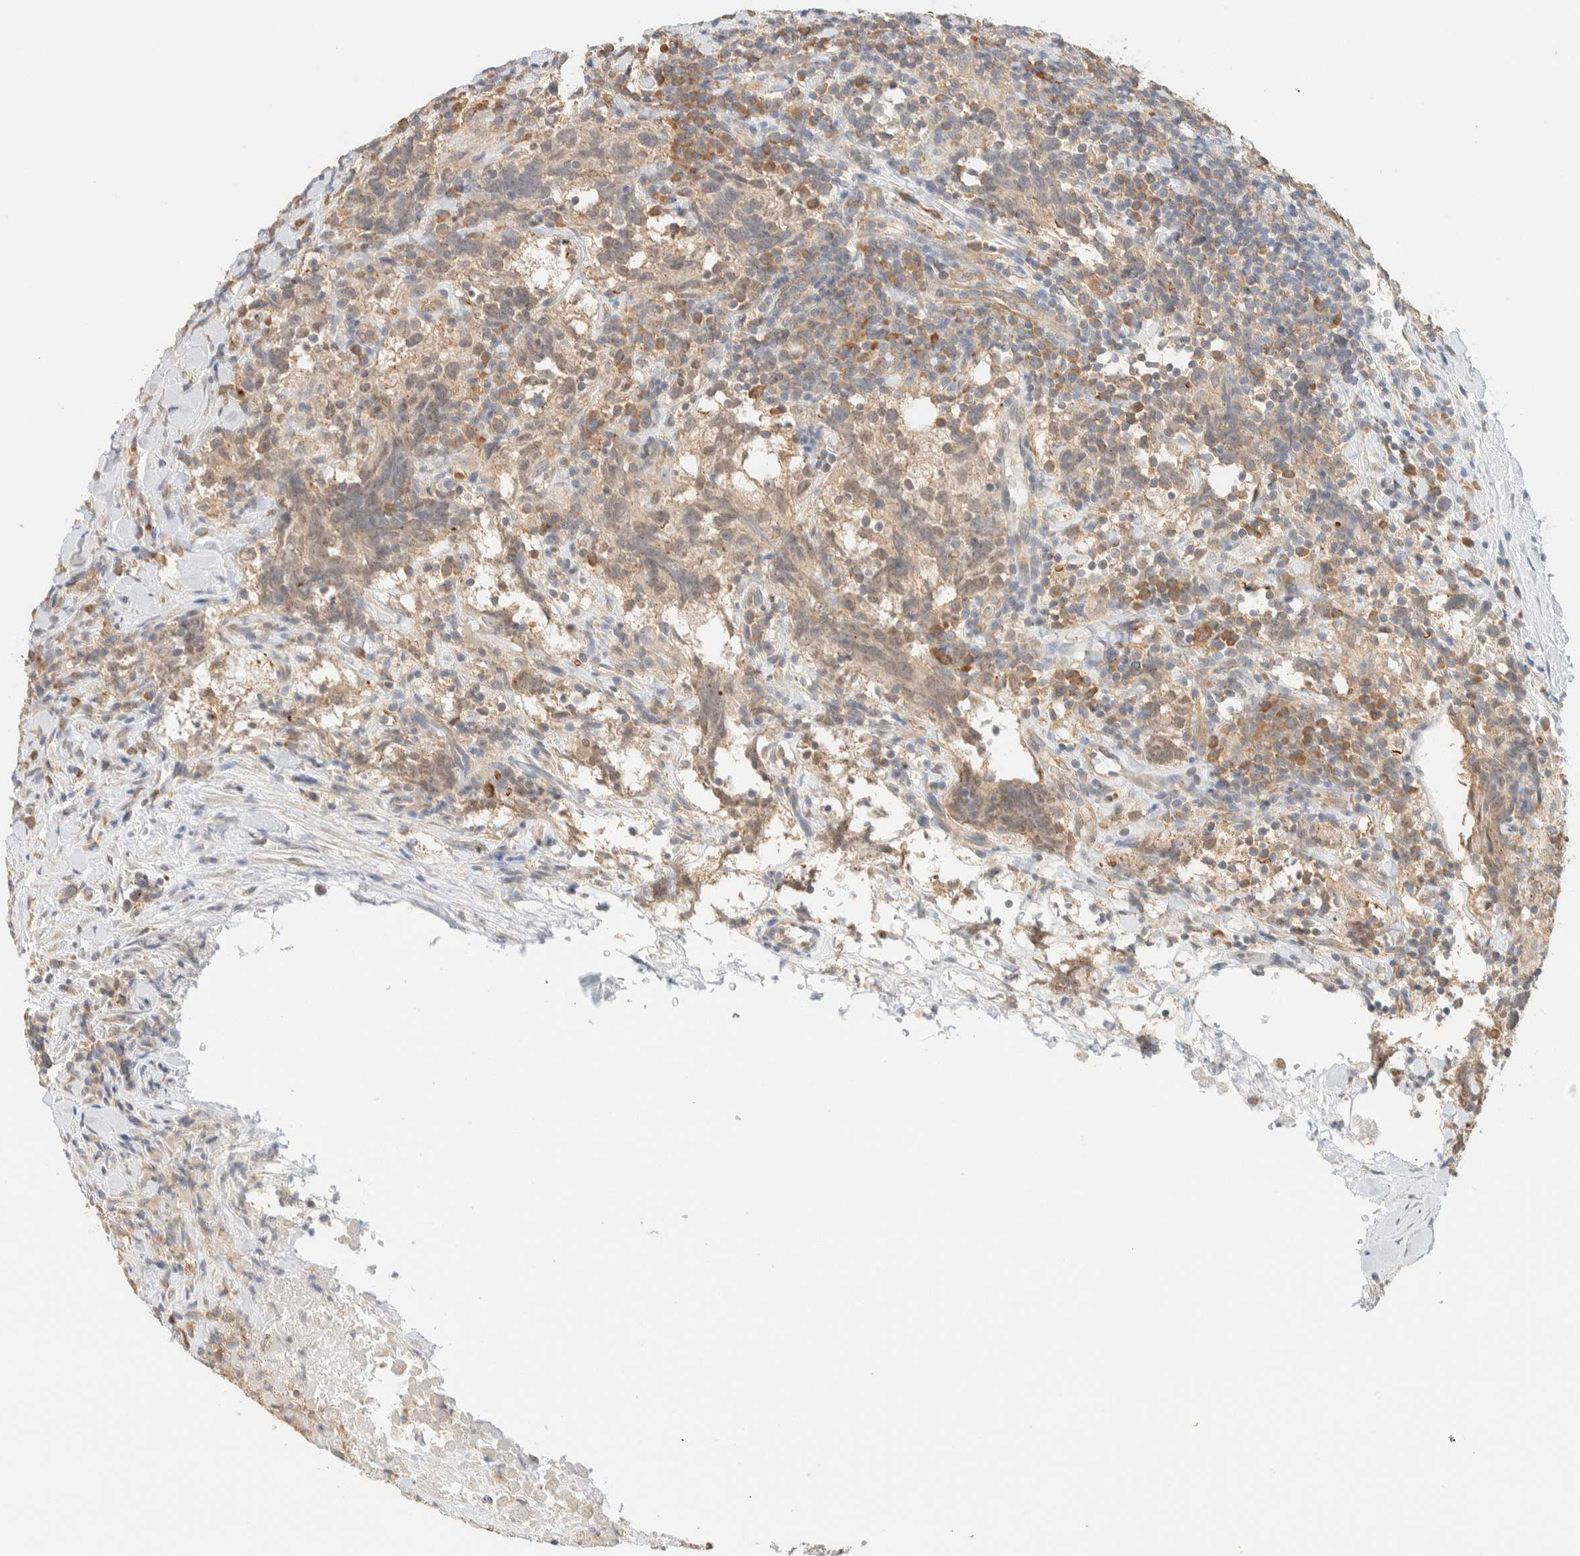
{"staining": {"intensity": "weak", "quantity": ">75%", "location": "cytoplasmic/membranous"}, "tissue": "testis cancer", "cell_type": "Tumor cells", "image_type": "cancer", "snomed": [{"axis": "morphology", "description": "Seminoma, NOS"}, {"axis": "morphology", "description": "Carcinoma, Embryonal, NOS"}, {"axis": "topography", "description": "Testis"}], "caption": "Embryonal carcinoma (testis) was stained to show a protein in brown. There is low levels of weak cytoplasmic/membranous expression in approximately >75% of tumor cells. (DAB (3,3'-diaminobenzidine) IHC, brown staining for protein, blue staining for nuclei).", "gene": "TBC1D8B", "patient": {"sex": "male", "age": 36}}